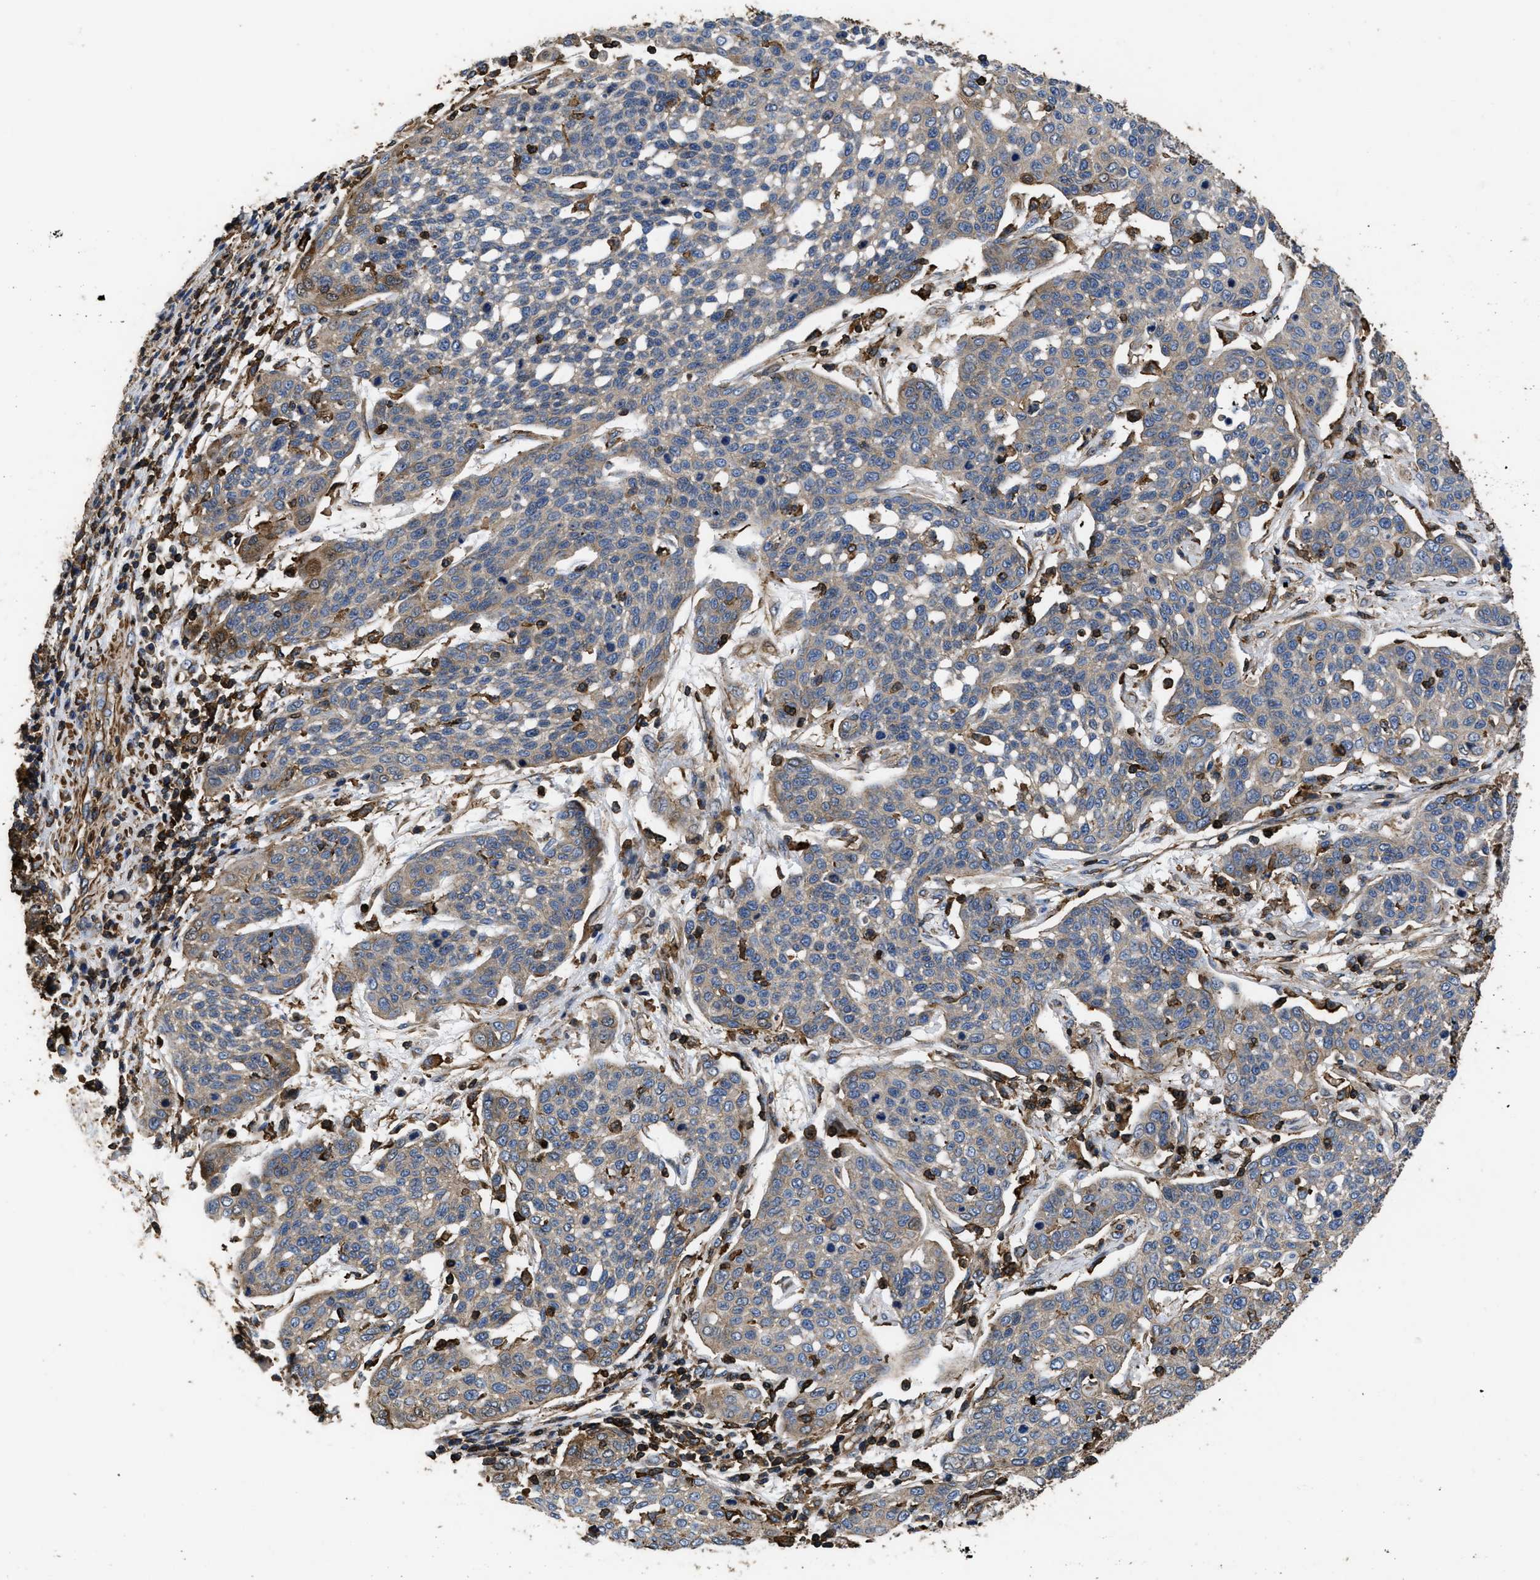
{"staining": {"intensity": "weak", "quantity": ">75%", "location": "cytoplasmic/membranous"}, "tissue": "cervical cancer", "cell_type": "Tumor cells", "image_type": "cancer", "snomed": [{"axis": "morphology", "description": "Squamous cell carcinoma, NOS"}, {"axis": "topography", "description": "Cervix"}], "caption": "Squamous cell carcinoma (cervical) stained with a protein marker exhibits weak staining in tumor cells.", "gene": "SCUBE2", "patient": {"sex": "female", "age": 34}}